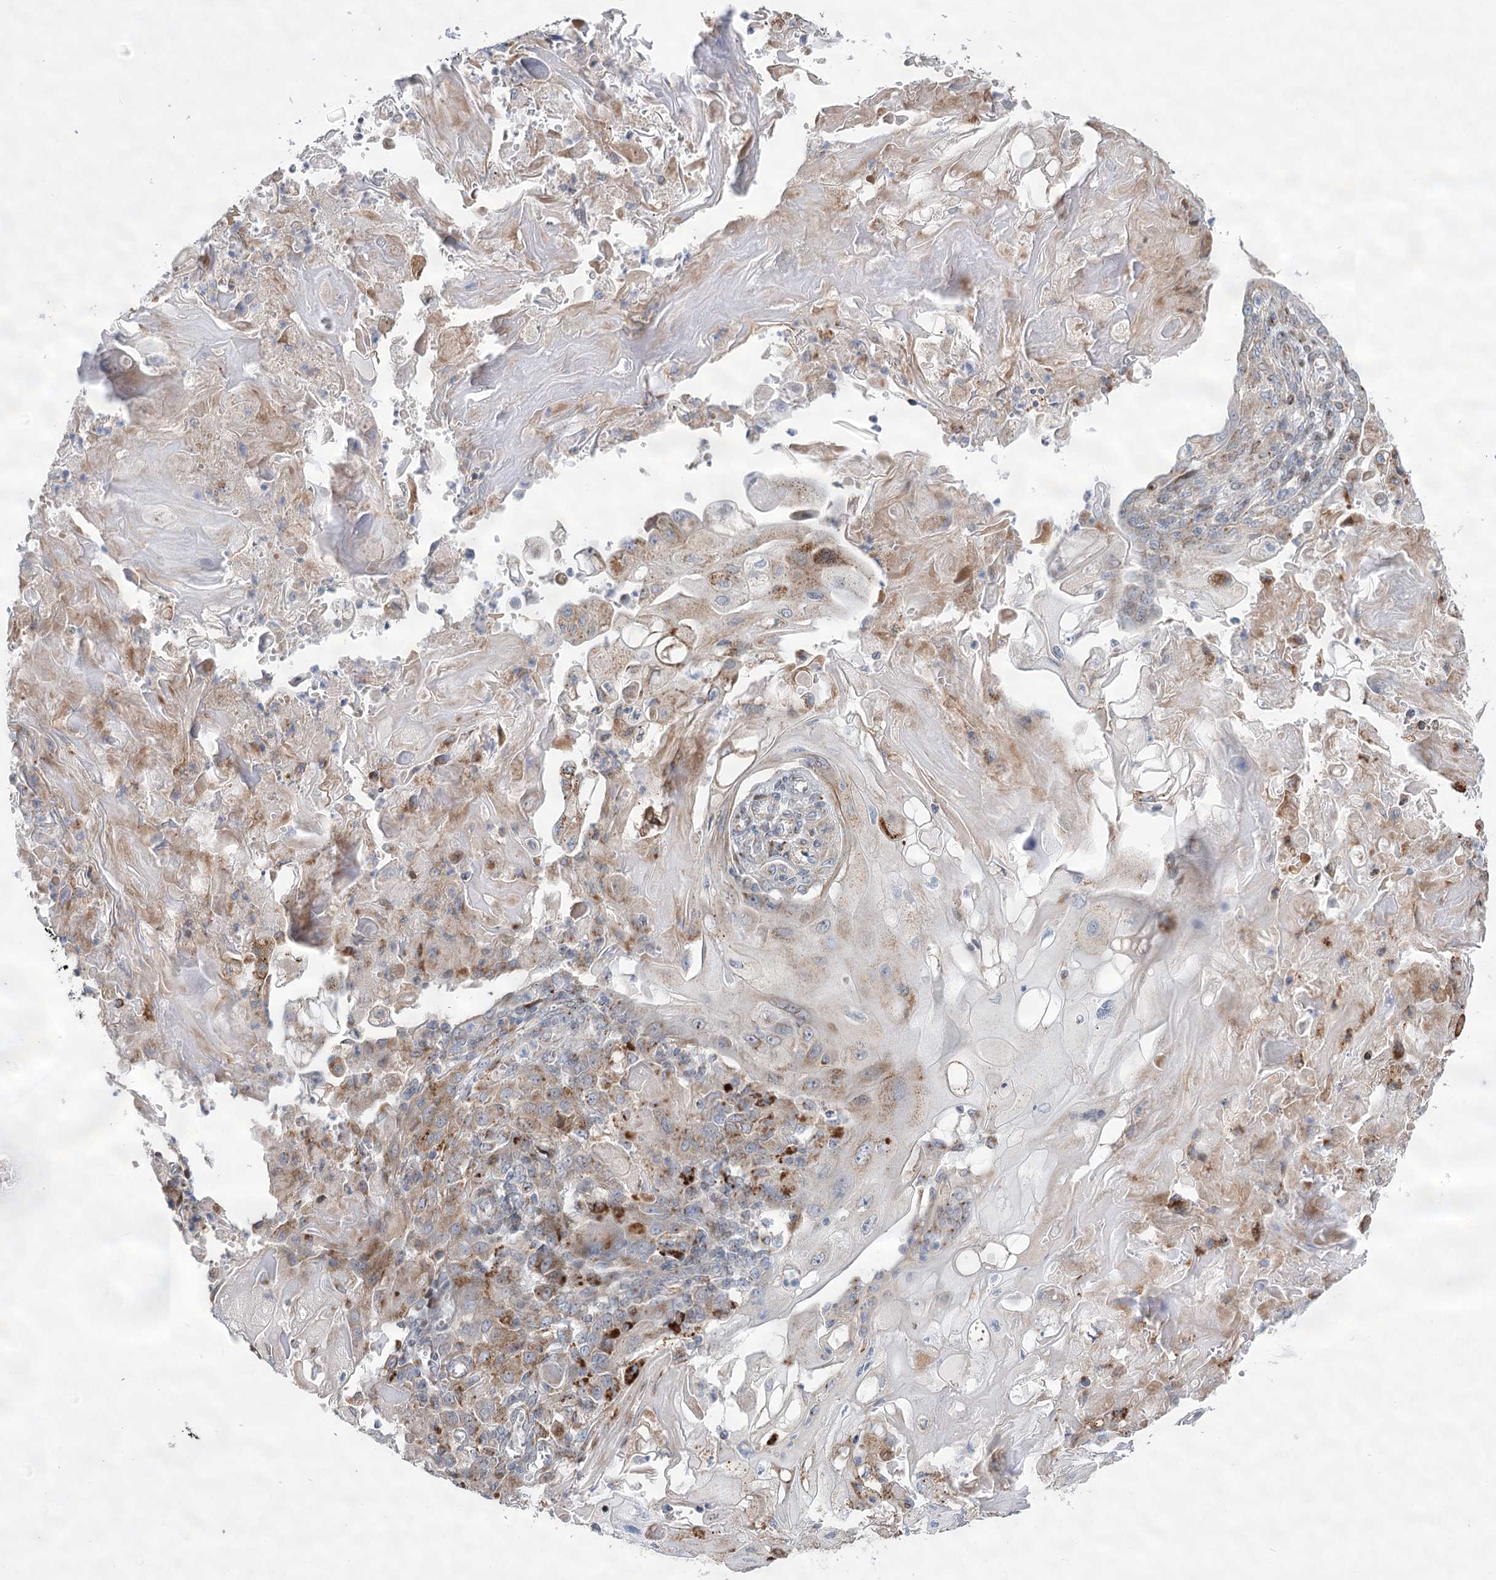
{"staining": {"intensity": "moderate", "quantity": "<25%", "location": "cytoplasmic/membranous"}, "tissue": "endometrial cancer", "cell_type": "Tumor cells", "image_type": "cancer", "snomed": [{"axis": "morphology", "description": "Adenocarcinoma, NOS"}, {"axis": "topography", "description": "Endometrium"}], "caption": "About <25% of tumor cells in human endometrial cancer exhibit moderate cytoplasmic/membranous protein positivity as visualized by brown immunohistochemical staining.", "gene": "NME7", "patient": {"sex": "female", "age": 32}}